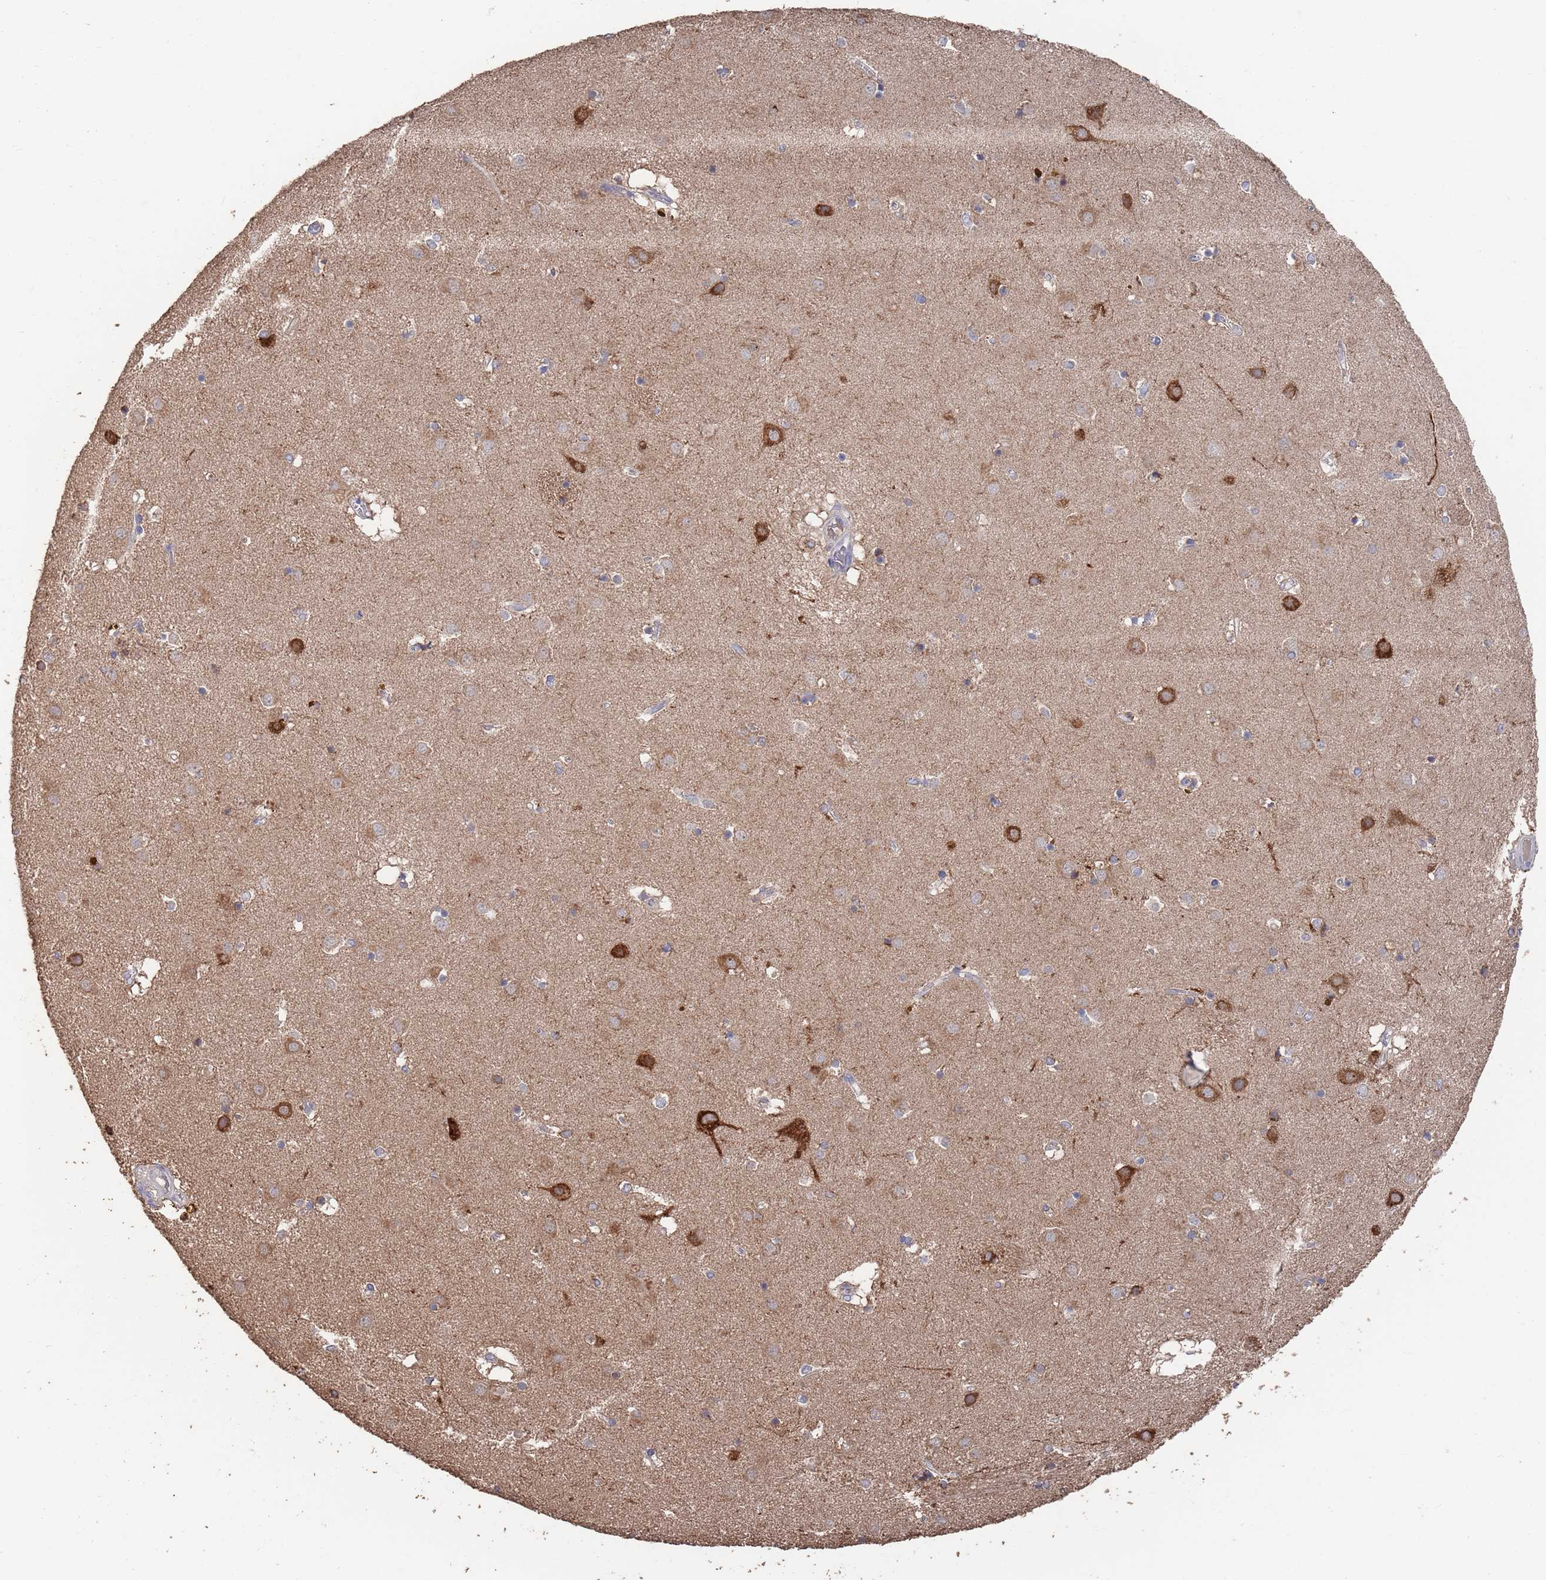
{"staining": {"intensity": "negative", "quantity": "none", "location": "none"}, "tissue": "caudate", "cell_type": "Glial cells", "image_type": "normal", "snomed": [{"axis": "morphology", "description": "Normal tissue, NOS"}, {"axis": "topography", "description": "Lateral ventricle wall"}], "caption": "A high-resolution micrograph shows immunohistochemistry (IHC) staining of normal caudate, which demonstrates no significant positivity in glial cells.", "gene": "BTBD18", "patient": {"sex": "male", "age": 70}}